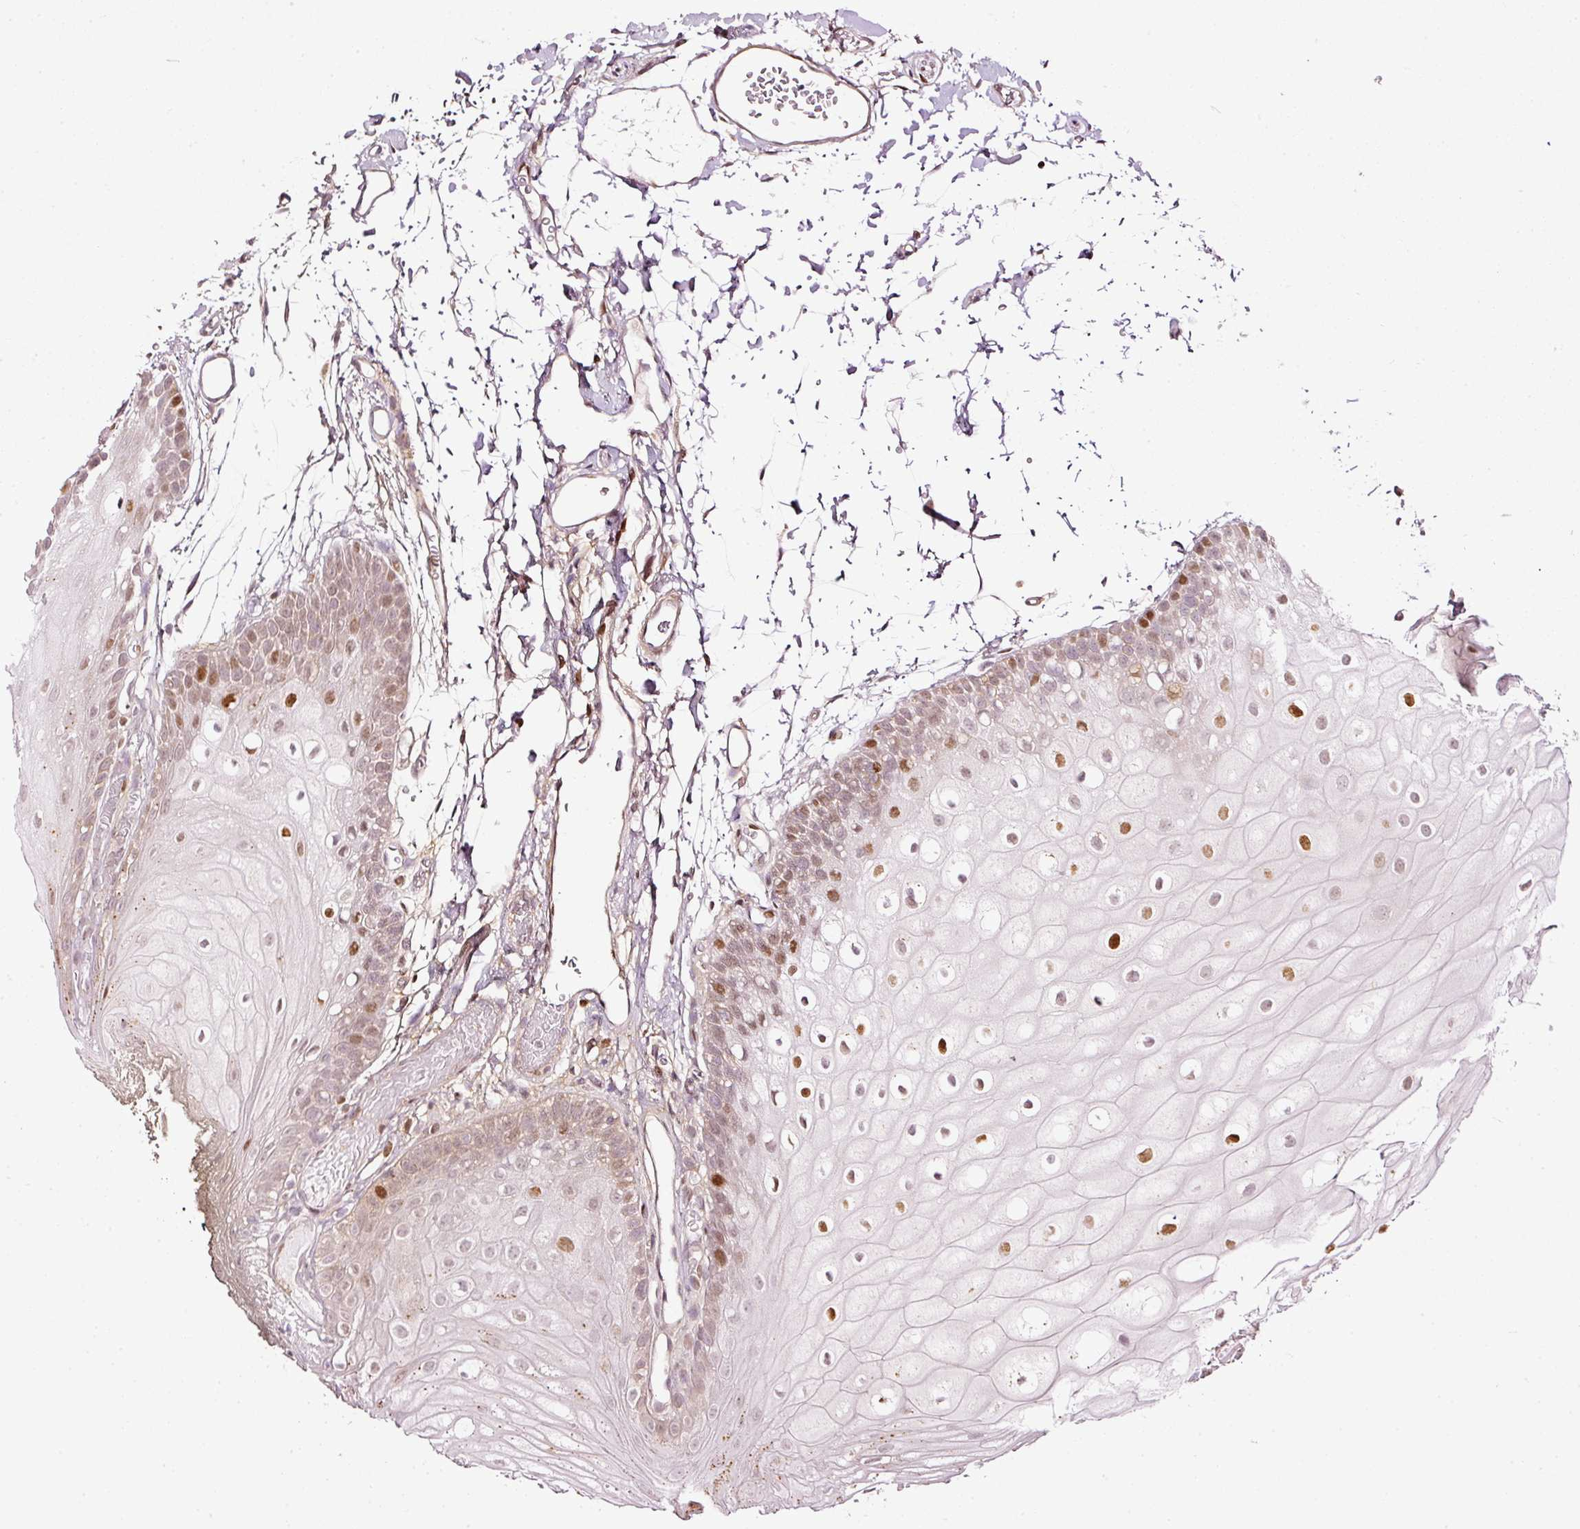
{"staining": {"intensity": "strong", "quantity": "<25%", "location": "nuclear"}, "tissue": "oral mucosa", "cell_type": "Squamous epithelial cells", "image_type": "normal", "snomed": [{"axis": "morphology", "description": "Normal tissue, NOS"}, {"axis": "morphology", "description": "Squamous cell carcinoma, NOS"}, {"axis": "topography", "description": "Oral tissue"}, {"axis": "topography", "description": "Head-Neck"}], "caption": "Human oral mucosa stained for a protein (brown) shows strong nuclear positive positivity in about <25% of squamous epithelial cells.", "gene": "ZNF778", "patient": {"sex": "female", "age": 81}}